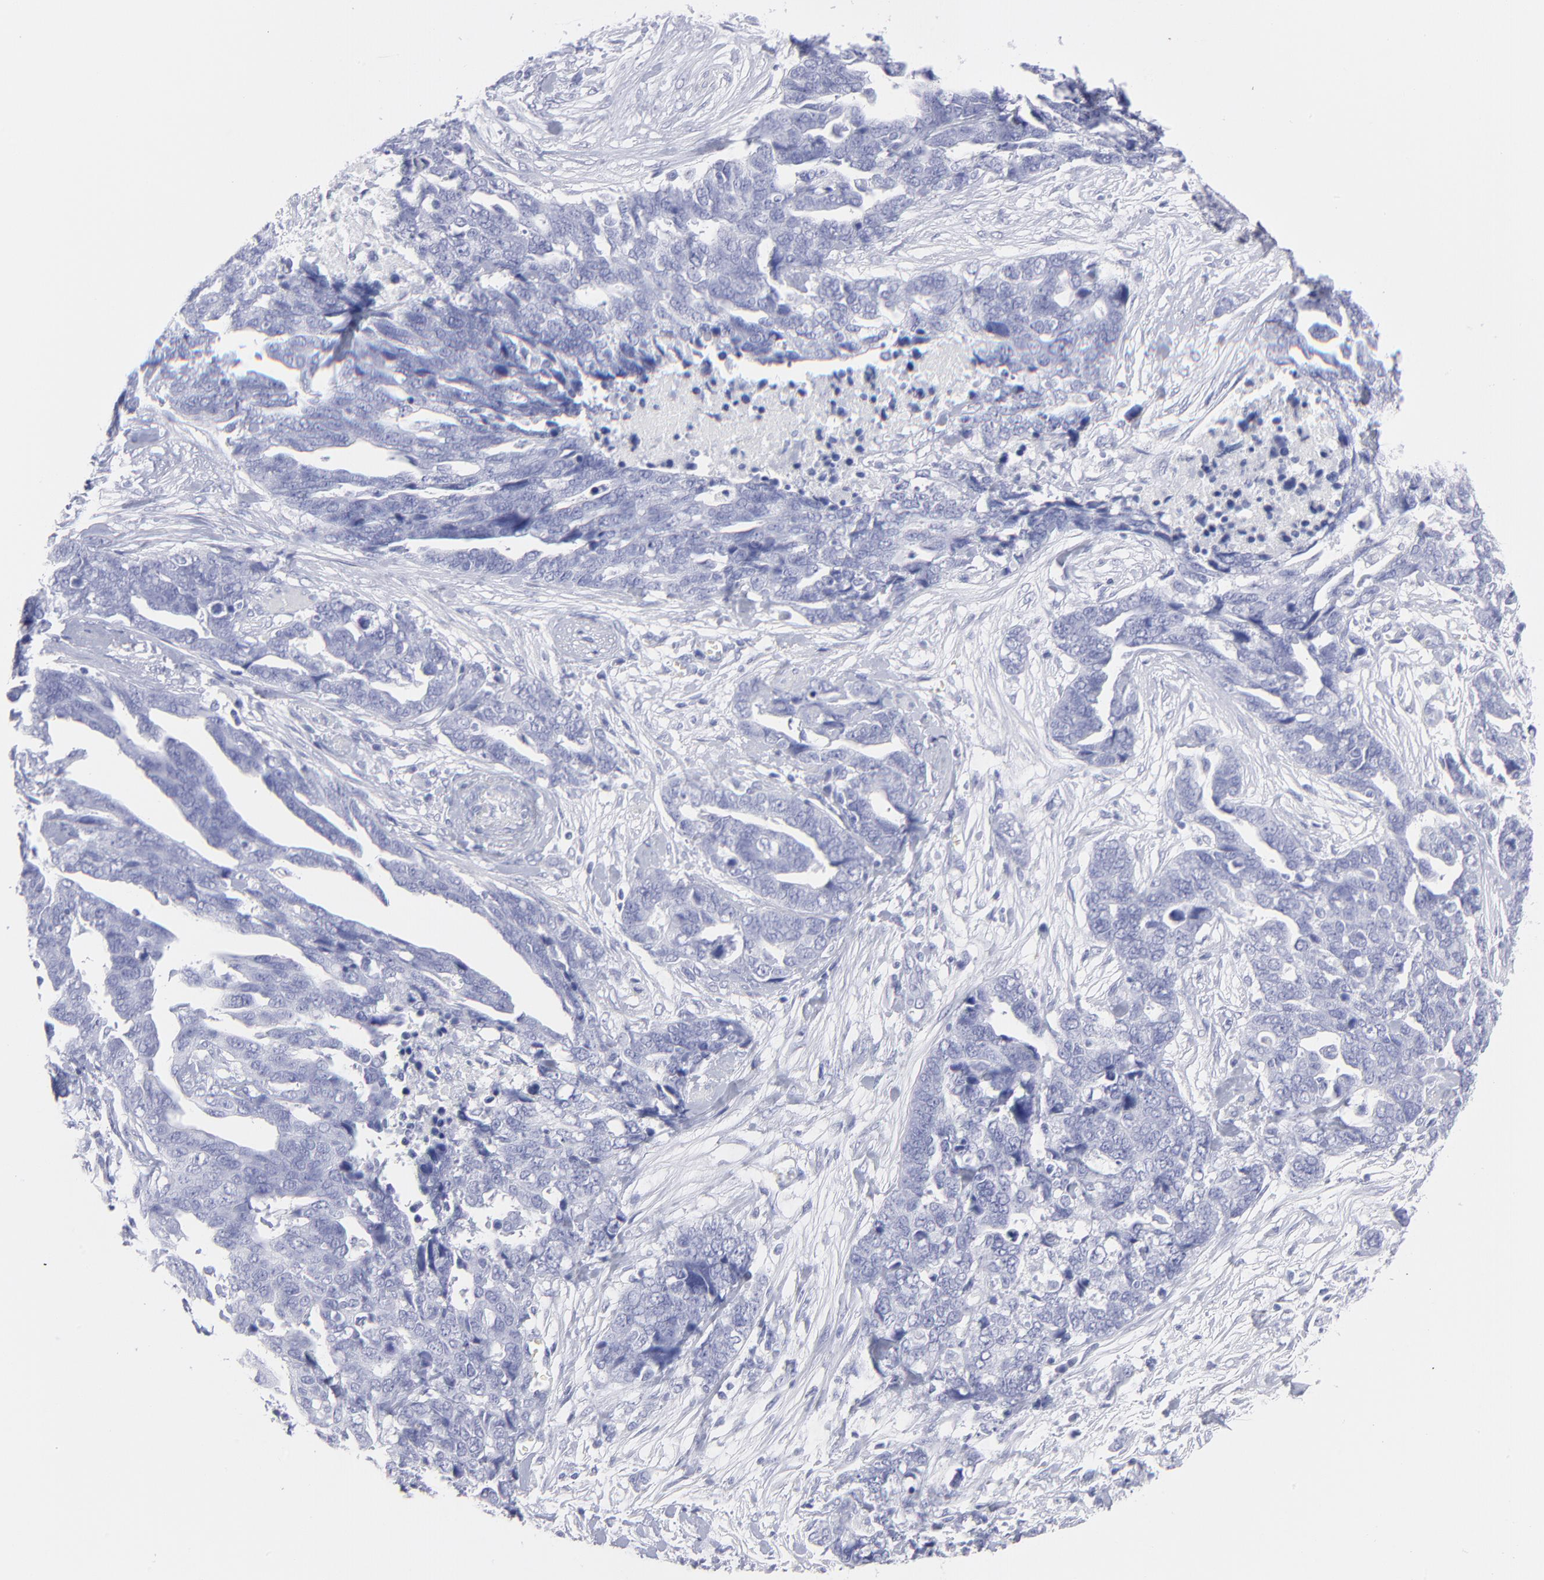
{"staining": {"intensity": "negative", "quantity": "none", "location": "none"}, "tissue": "ovarian cancer", "cell_type": "Tumor cells", "image_type": "cancer", "snomed": [{"axis": "morphology", "description": "Normal tissue, NOS"}, {"axis": "morphology", "description": "Cystadenocarcinoma, serous, NOS"}, {"axis": "topography", "description": "Fallopian tube"}, {"axis": "topography", "description": "Ovary"}], "caption": "A micrograph of ovarian cancer (serous cystadenocarcinoma) stained for a protein demonstrates no brown staining in tumor cells.", "gene": "F13B", "patient": {"sex": "female", "age": 56}}